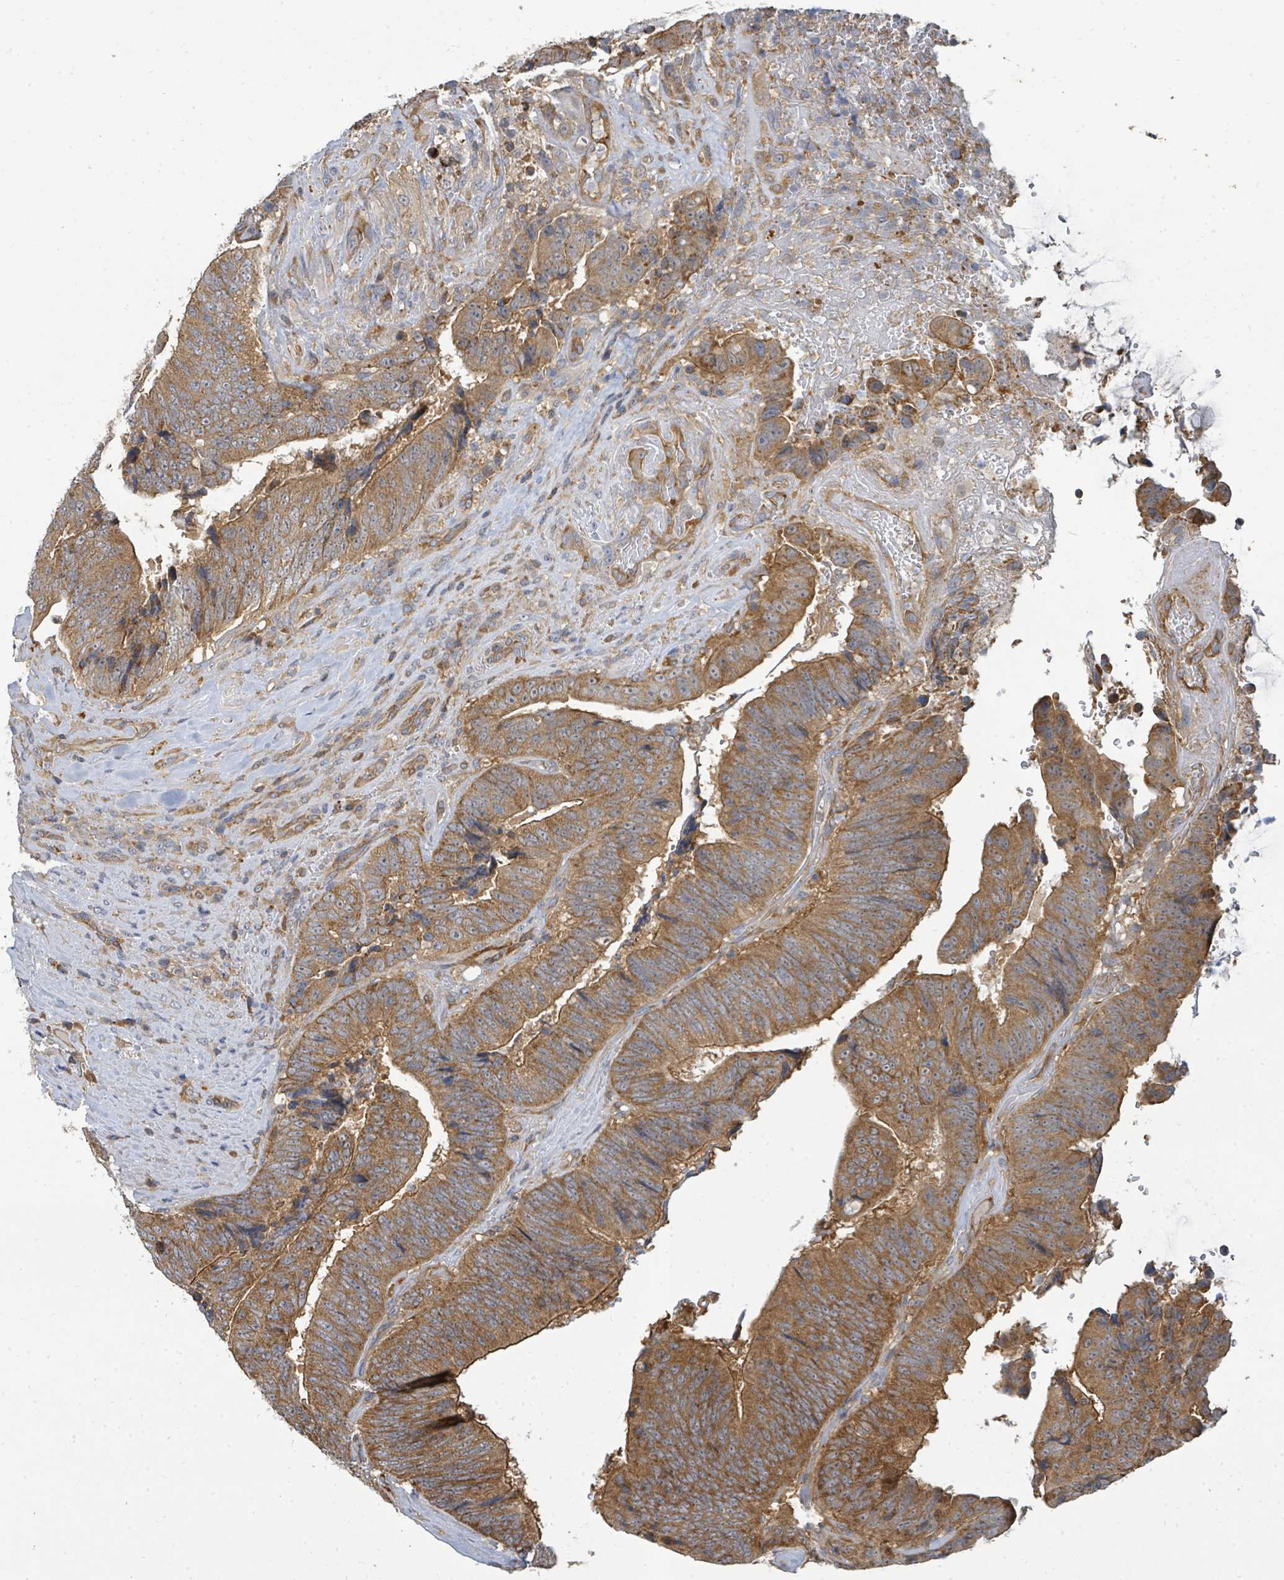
{"staining": {"intensity": "moderate", "quantity": ">75%", "location": "cytoplasmic/membranous"}, "tissue": "colorectal cancer", "cell_type": "Tumor cells", "image_type": "cancer", "snomed": [{"axis": "morphology", "description": "Adenocarcinoma, NOS"}, {"axis": "topography", "description": "Rectum"}], "caption": "Immunohistochemical staining of human colorectal adenocarcinoma exhibits medium levels of moderate cytoplasmic/membranous protein expression in approximately >75% of tumor cells.", "gene": "BOLA2B", "patient": {"sex": "male", "age": 72}}